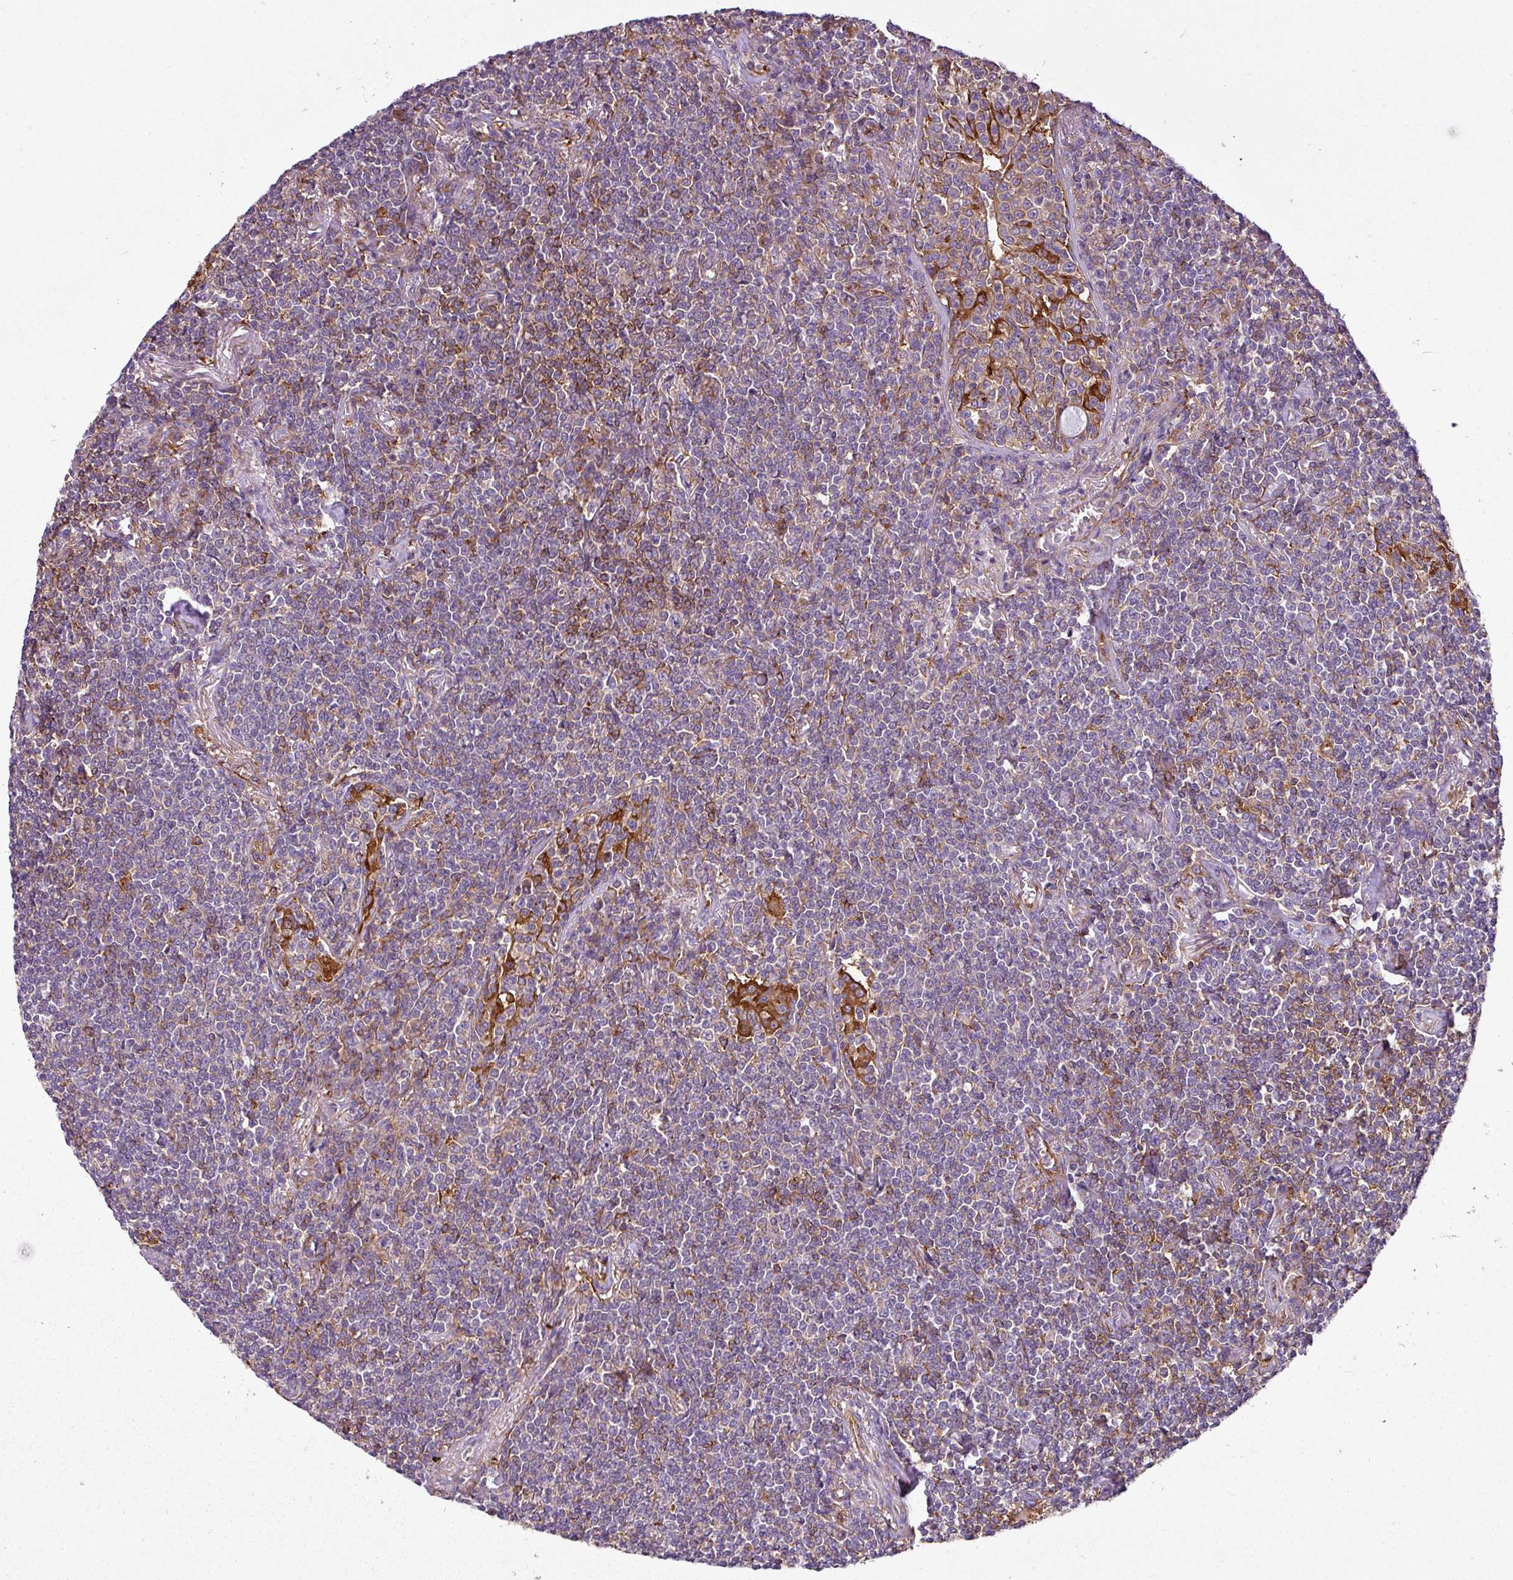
{"staining": {"intensity": "moderate", "quantity": "<25%", "location": "cytoplasmic/membranous"}, "tissue": "lymphoma", "cell_type": "Tumor cells", "image_type": "cancer", "snomed": [{"axis": "morphology", "description": "Malignant lymphoma, non-Hodgkin's type, Low grade"}, {"axis": "topography", "description": "Lung"}], "caption": "This is a micrograph of immunohistochemistry (IHC) staining of lymphoma, which shows moderate staining in the cytoplasmic/membranous of tumor cells.", "gene": "XNDC1N", "patient": {"sex": "female", "age": 71}}